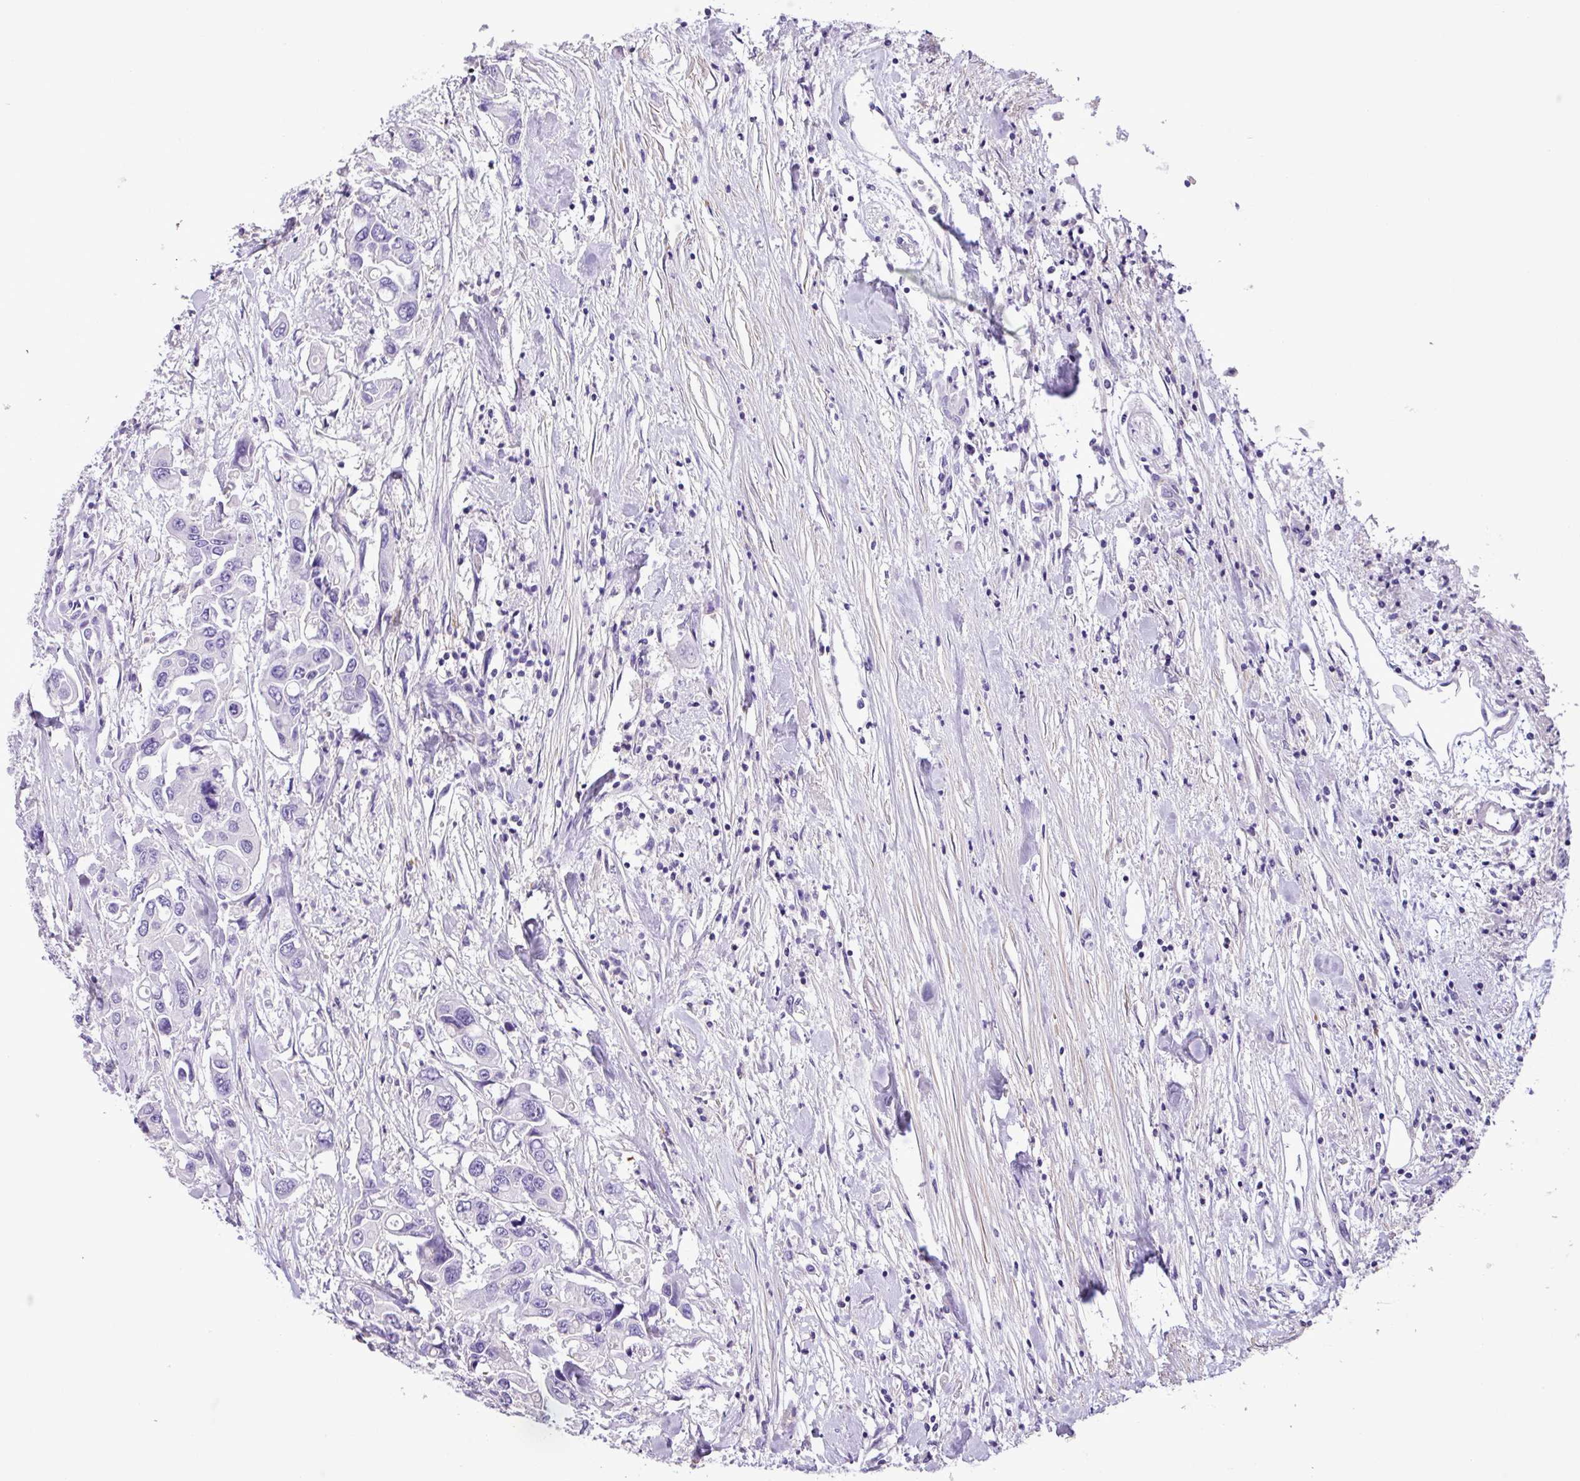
{"staining": {"intensity": "negative", "quantity": "none", "location": "none"}, "tissue": "colorectal cancer", "cell_type": "Tumor cells", "image_type": "cancer", "snomed": [{"axis": "morphology", "description": "Adenocarcinoma, NOS"}, {"axis": "topography", "description": "Colon"}], "caption": "This is a photomicrograph of immunohistochemistry (IHC) staining of colorectal cancer, which shows no expression in tumor cells.", "gene": "ZNF334", "patient": {"sex": "male", "age": 77}}